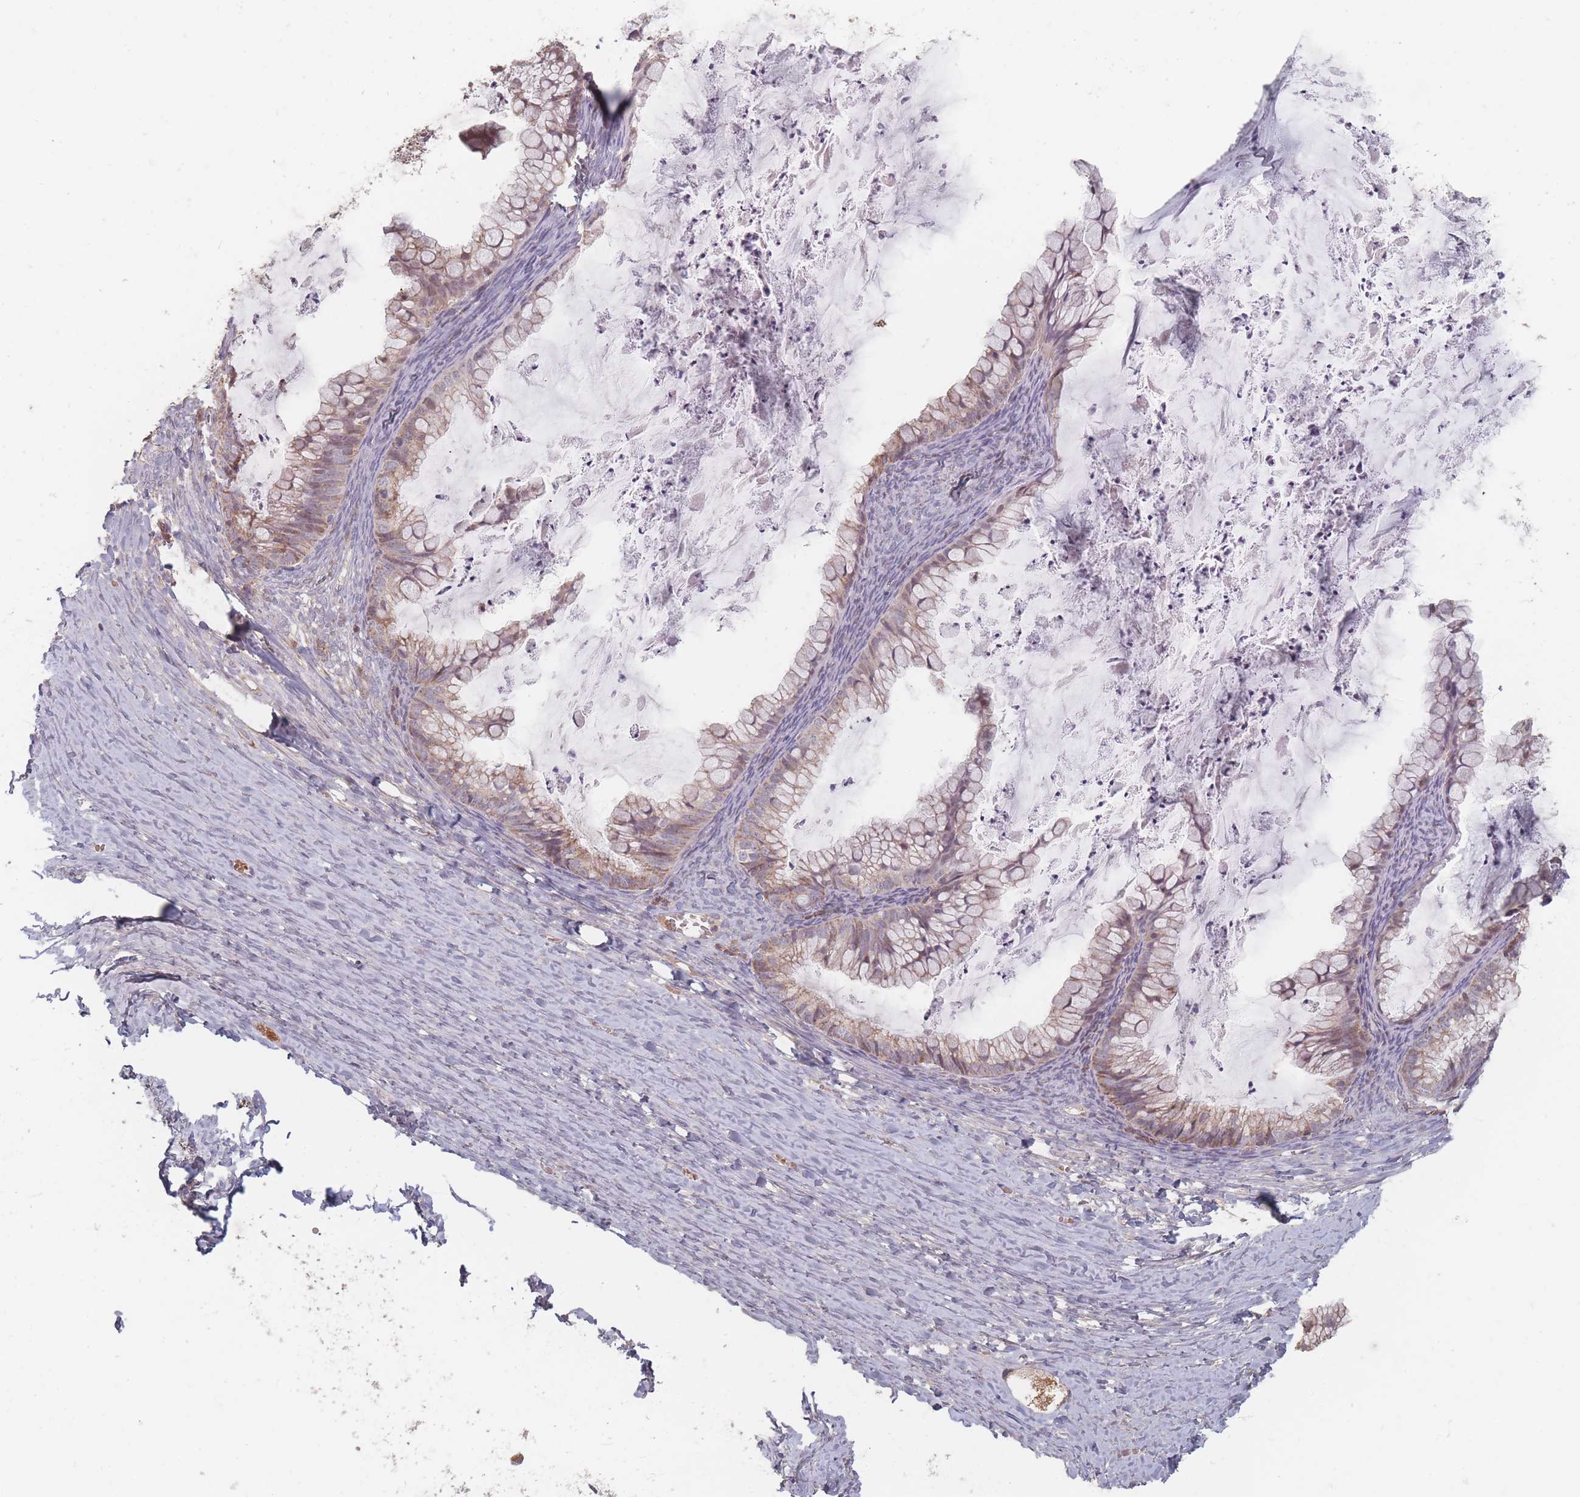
{"staining": {"intensity": "weak", "quantity": ">75%", "location": "cytoplasmic/membranous"}, "tissue": "ovarian cancer", "cell_type": "Tumor cells", "image_type": "cancer", "snomed": [{"axis": "morphology", "description": "Cystadenocarcinoma, mucinous, NOS"}, {"axis": "topography", "description": "Ovary"}], "caption": "Protein expression analysis of ovarian cancer (mucinous cystadenocarcinoma) exhibits weak cytoplasmic/membranous expression in approximately >75% of tumor cells. (Stains: DAB in brown, nuclei in blue, Microscopy: brightfield microscopy at high magnification).", "gene": "OR2M4", "patient": {"sex": "female", "age": 35}}